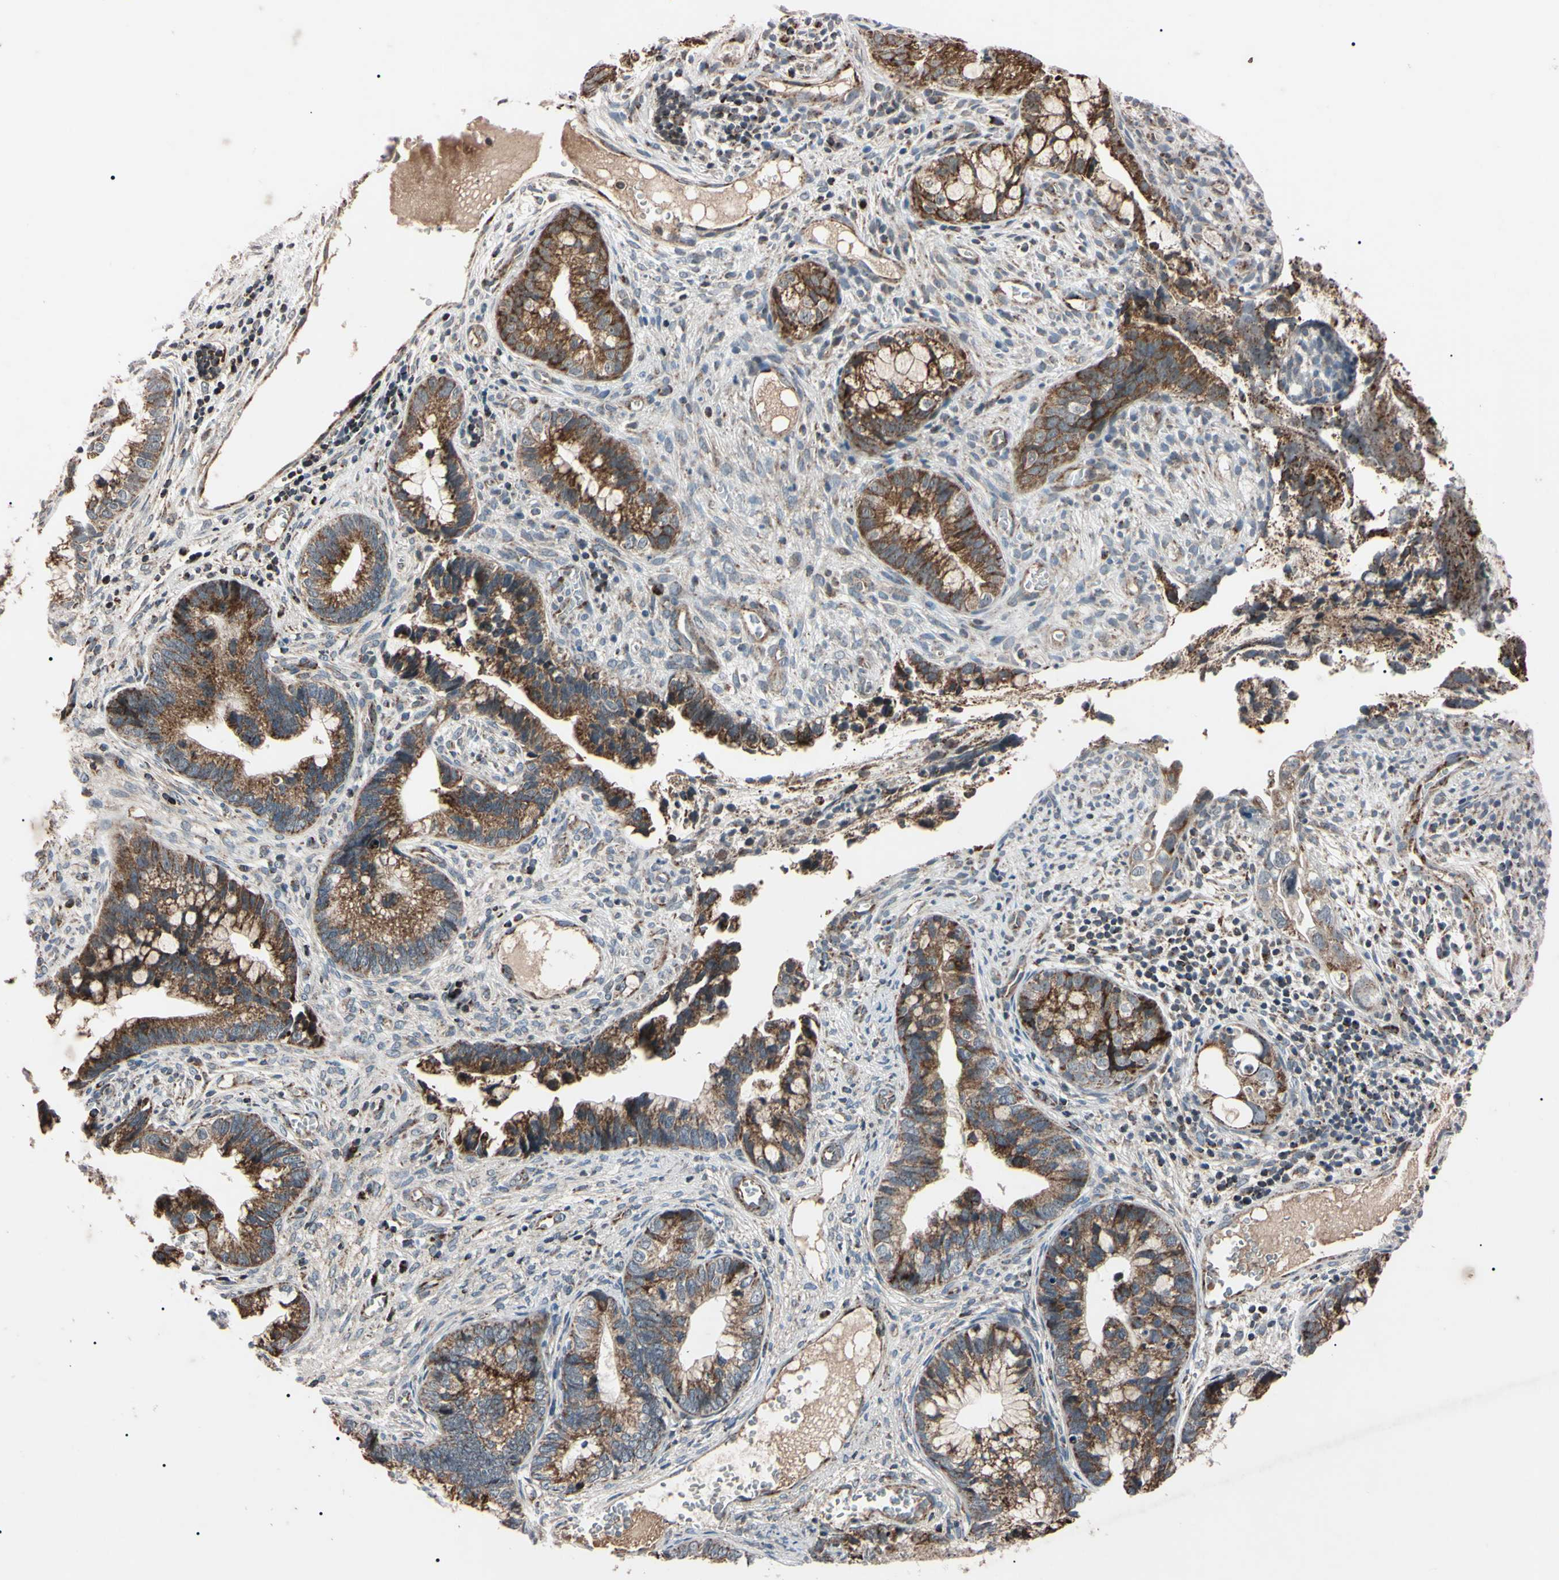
{"staining": {"intensity": "moderate", "quantity": ">75%", "location": "cytoplasmic/membranous"}, "tissue": "cervical cancer", "cell_type": "Tumor cells", "image_type": "cancer", "snomed": [{"axis": "morphology", "description": "Adenocarcinoma, NOS"}, {"axis": "topography", "description": "Cervix"}], "caption": "Approximately >75% of tumor cells in cervical adenocarcinoma reveal moderate cytoplasmic/membranous protein staining as visualized by brown immunohistochemical staining.", "gene": "TNFRSF1A", "patient": {"sex": "female", "age": 44}}